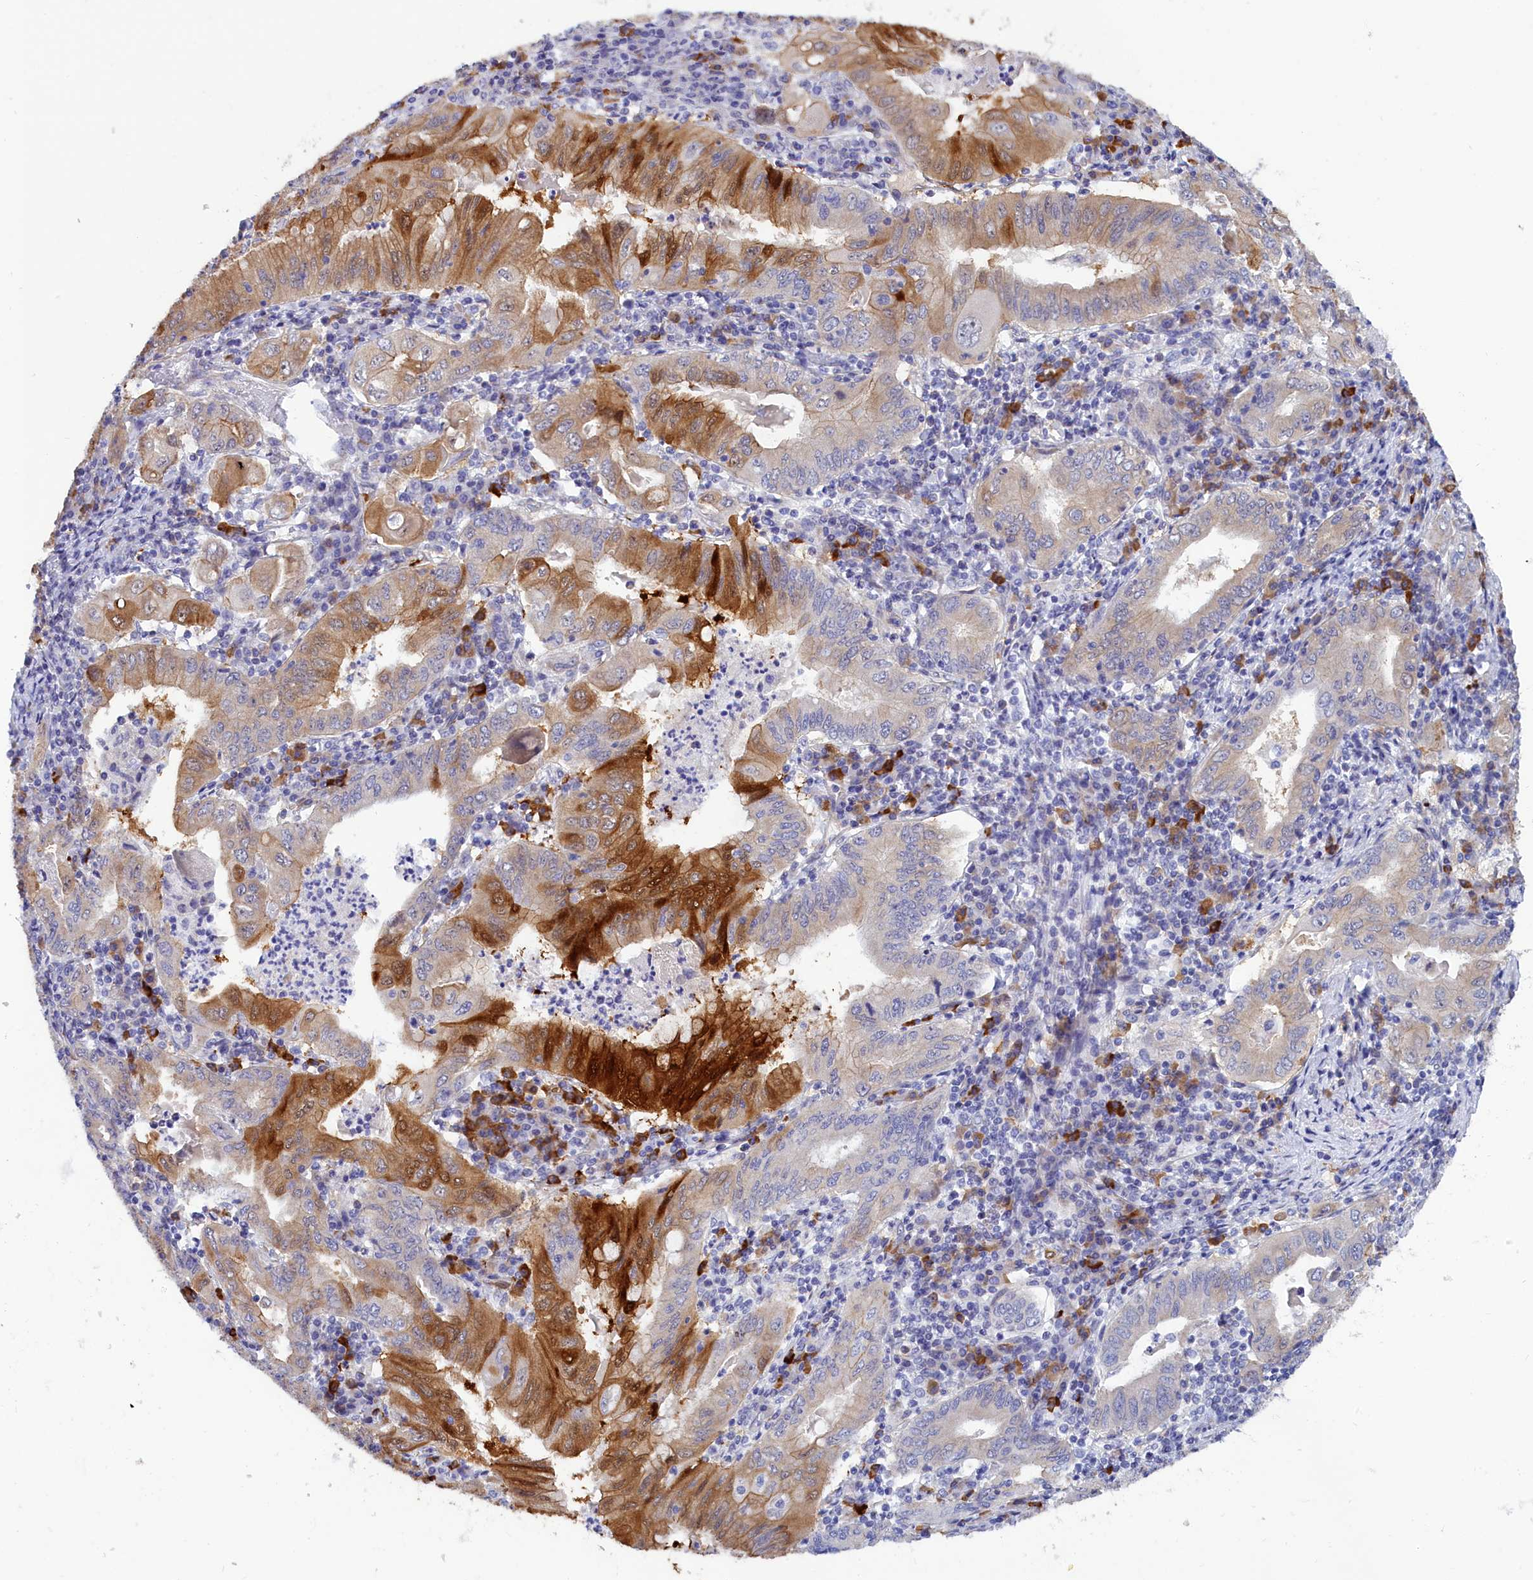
{"staining": {"intensity": "strong", "quantity": "<25%", "location": "cytoplasmic/membranous"}, "tissue": "stomach cancer", "cell_type": "Tumor cells", "image_type": "cancer", "snomed": [{"axis": "morphology", "description": "Normal tissue, NOS"}, {"axis": "morphology", "description": "Adenocarcinoma, NOS"}, {"axis": "topography", "description": "Esophagus"}, {"axis": "topography", "description": "Stomach, upper"}, {"axis": "topography", "description": "Peripheral nerve tissue"}], "caption": "Human adenocarcinoma (stomach) stained with a protein marker exhibits strong staining in tumor cells.", "gene": "ABCC12", "patient": {"sex": "male", "age": 62}}